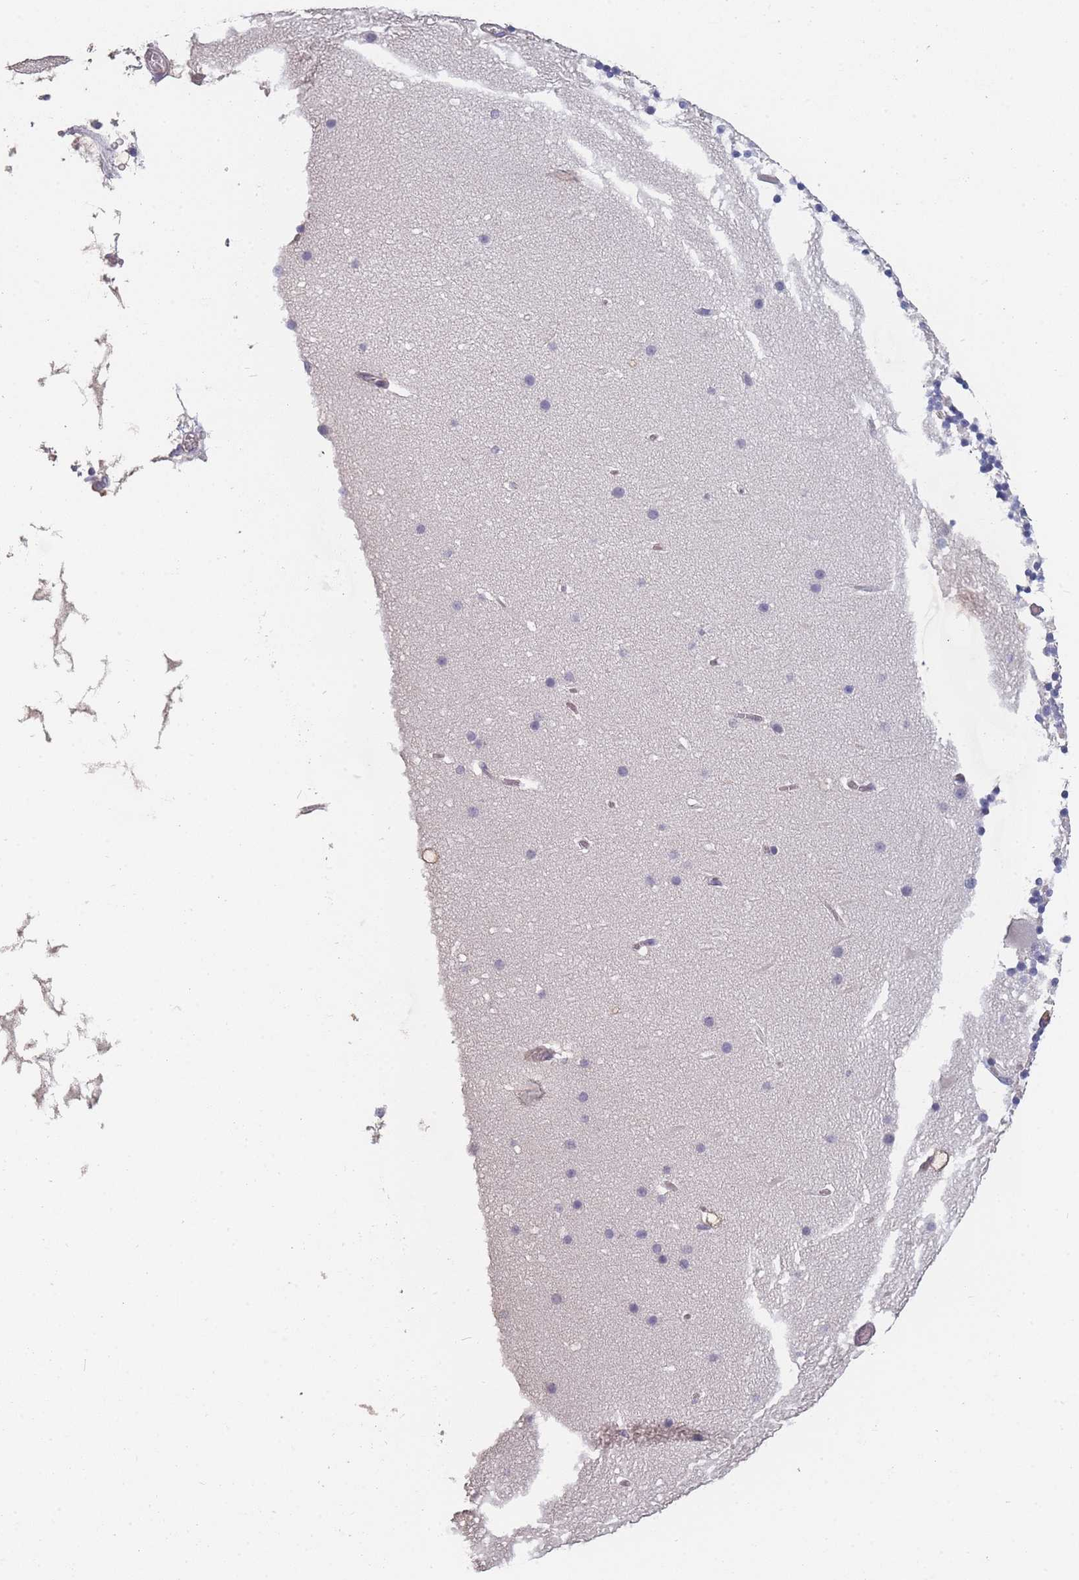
{"staining": {"intensity": "negative", "quantity": "none", "location": "none"}, "tissue": "cerebellum", "cell_type": "Cells in granular layer", "image_type": "normal", "snomed": [{"axis": "morphology", "description": "Normal tissue, NOS"}, {"axis": "topography", "description": "Cerebellum"}], "caption": "Cells in granular layer show no significant protein expression in unremarkable cerebellum. Brightfield microscopy of immunohistochemistry (IHC) stained with DAB (brown) and hematoxylin (blue), captured at high magnification.", "gene": "BST1", "patient": {"sex": "male", "age": 57}}